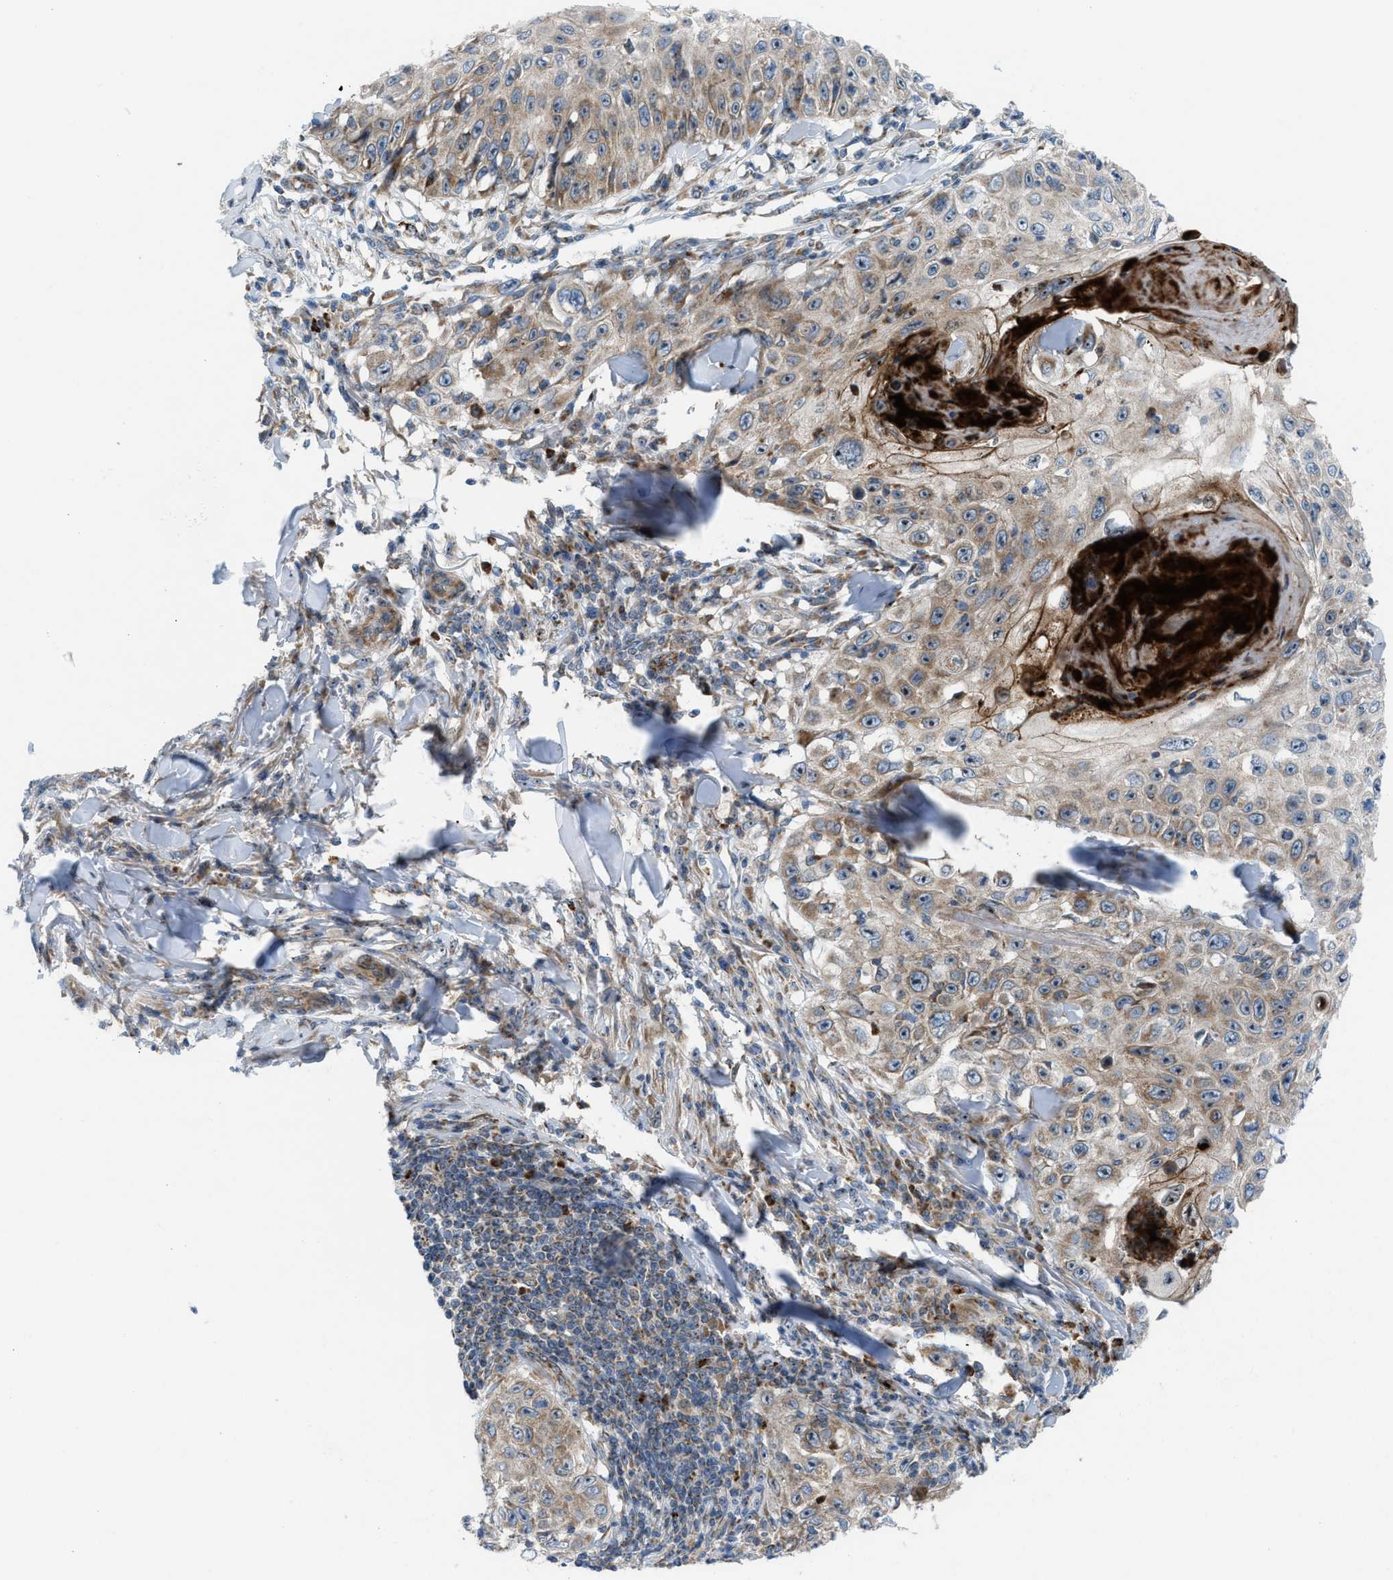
{"staining": {"intensity": "weak", "quantity": ">75%", "location": "cytoplasmic/membranous"}, "tissue": "skin cancer", "cell_type": "Tumor cells", "image_type": "cancer", "snomed": [{"axis": "morphology", "description": "Squamous cell carcinoma, NOS"}, {"axis": "topography", "description": "Skin"}], "caption": "Skin squamous cell carcinoma stained with a brown dye reveals weak cytoplasmic/membranous positive expression in about >75% of tumor cells.", "gene": "TPH1", "patient": {"sex": "male", "age": 86}}